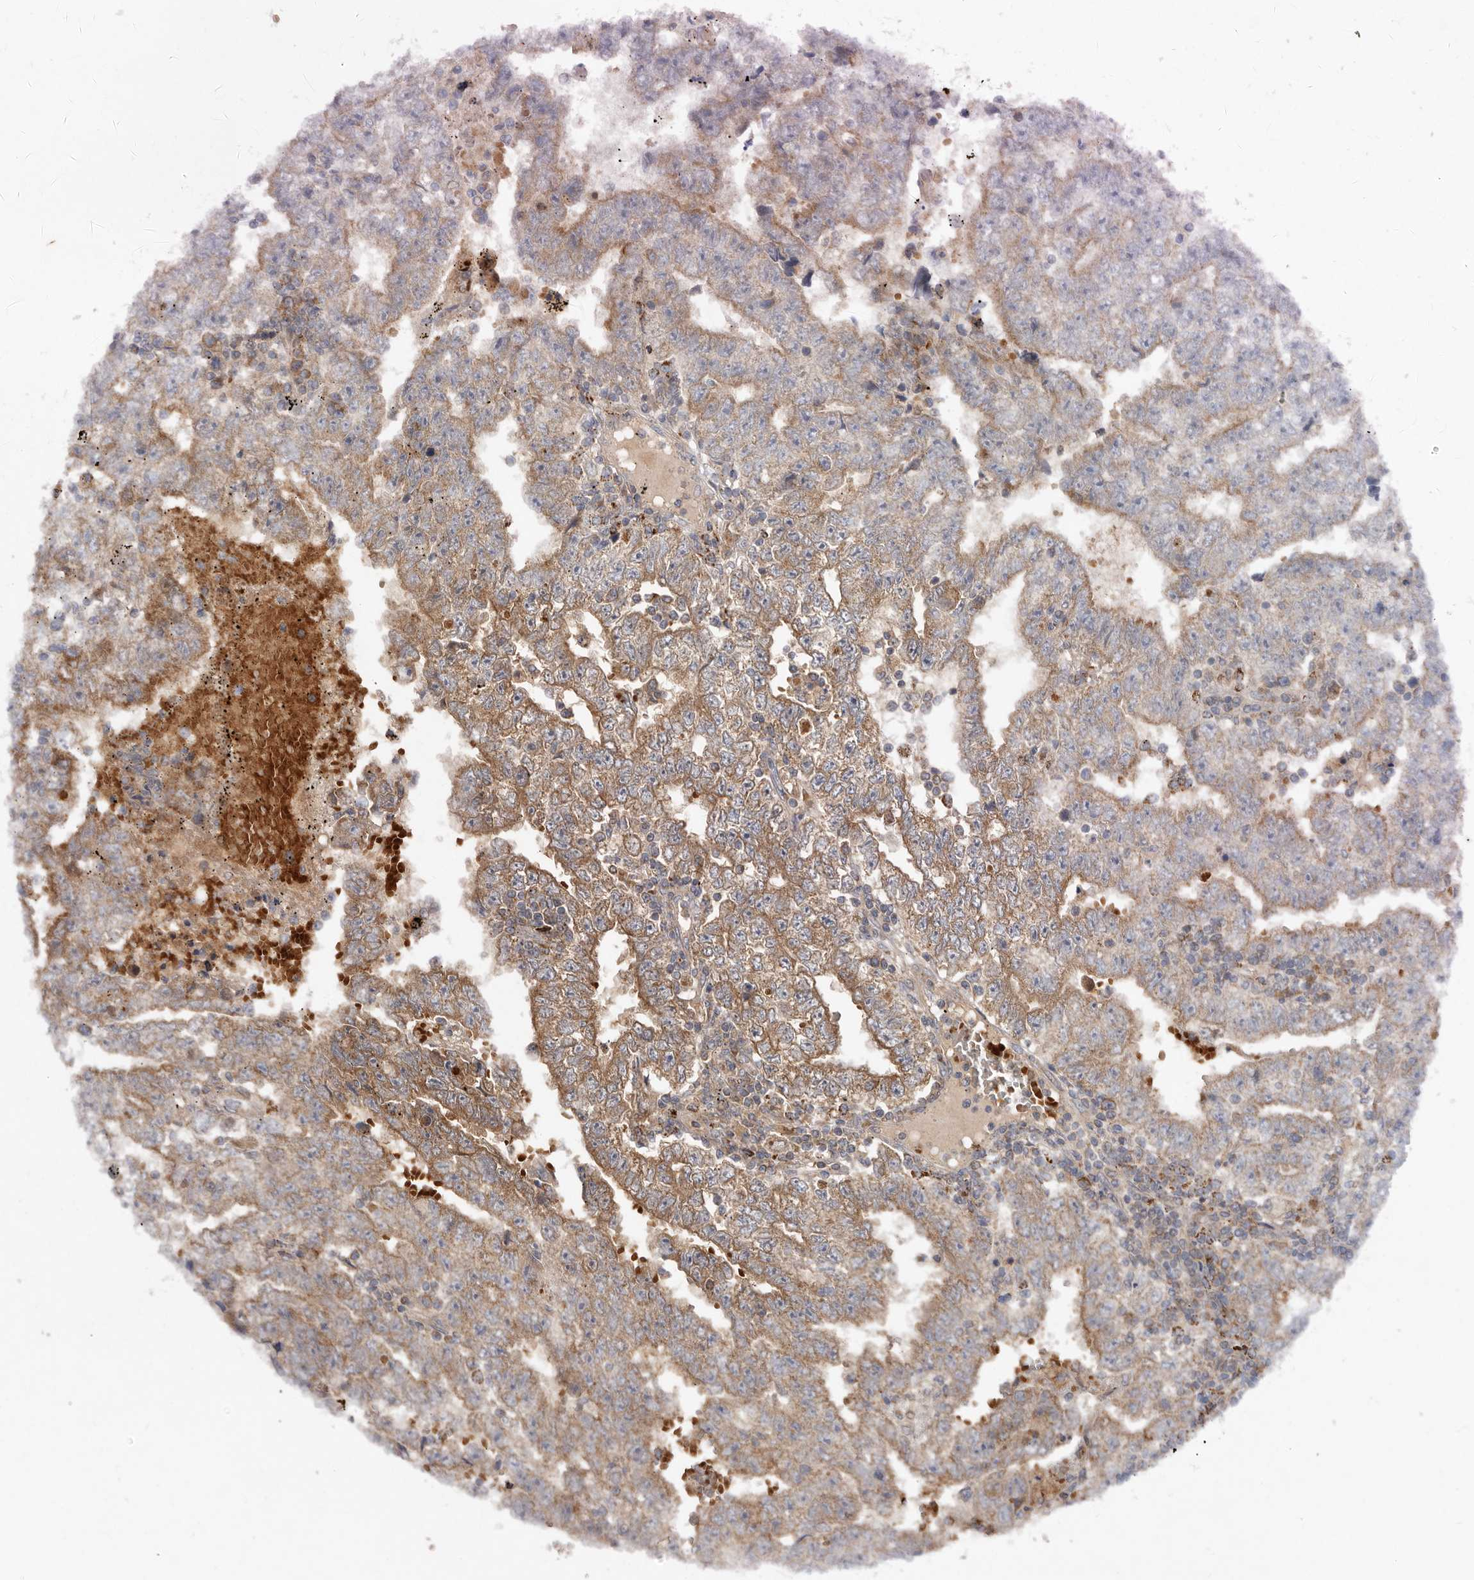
{"staining": {"intensity": "moderate", "quantity": ">75%", "location": "cytoplasmic/membranous"}, "tissue": "testis cancer", "cell_type": "Tumor cells", "image_type": "cancer", "snomed": [{"axis": "morphology", "description": "Carcinoma, Embryonal, NOS"}, {"axis": "topography", "description": "Testis"}], "caption": "Tumor cells reveal medium levels of moderate cytoplasmic/membranous positivity in about >75% of cells in human embryonal carcinoma (testis). Nuclei are stained in blue.", "gene": "GOT1L1", "patient": {"sex": "male", "age": 25}}